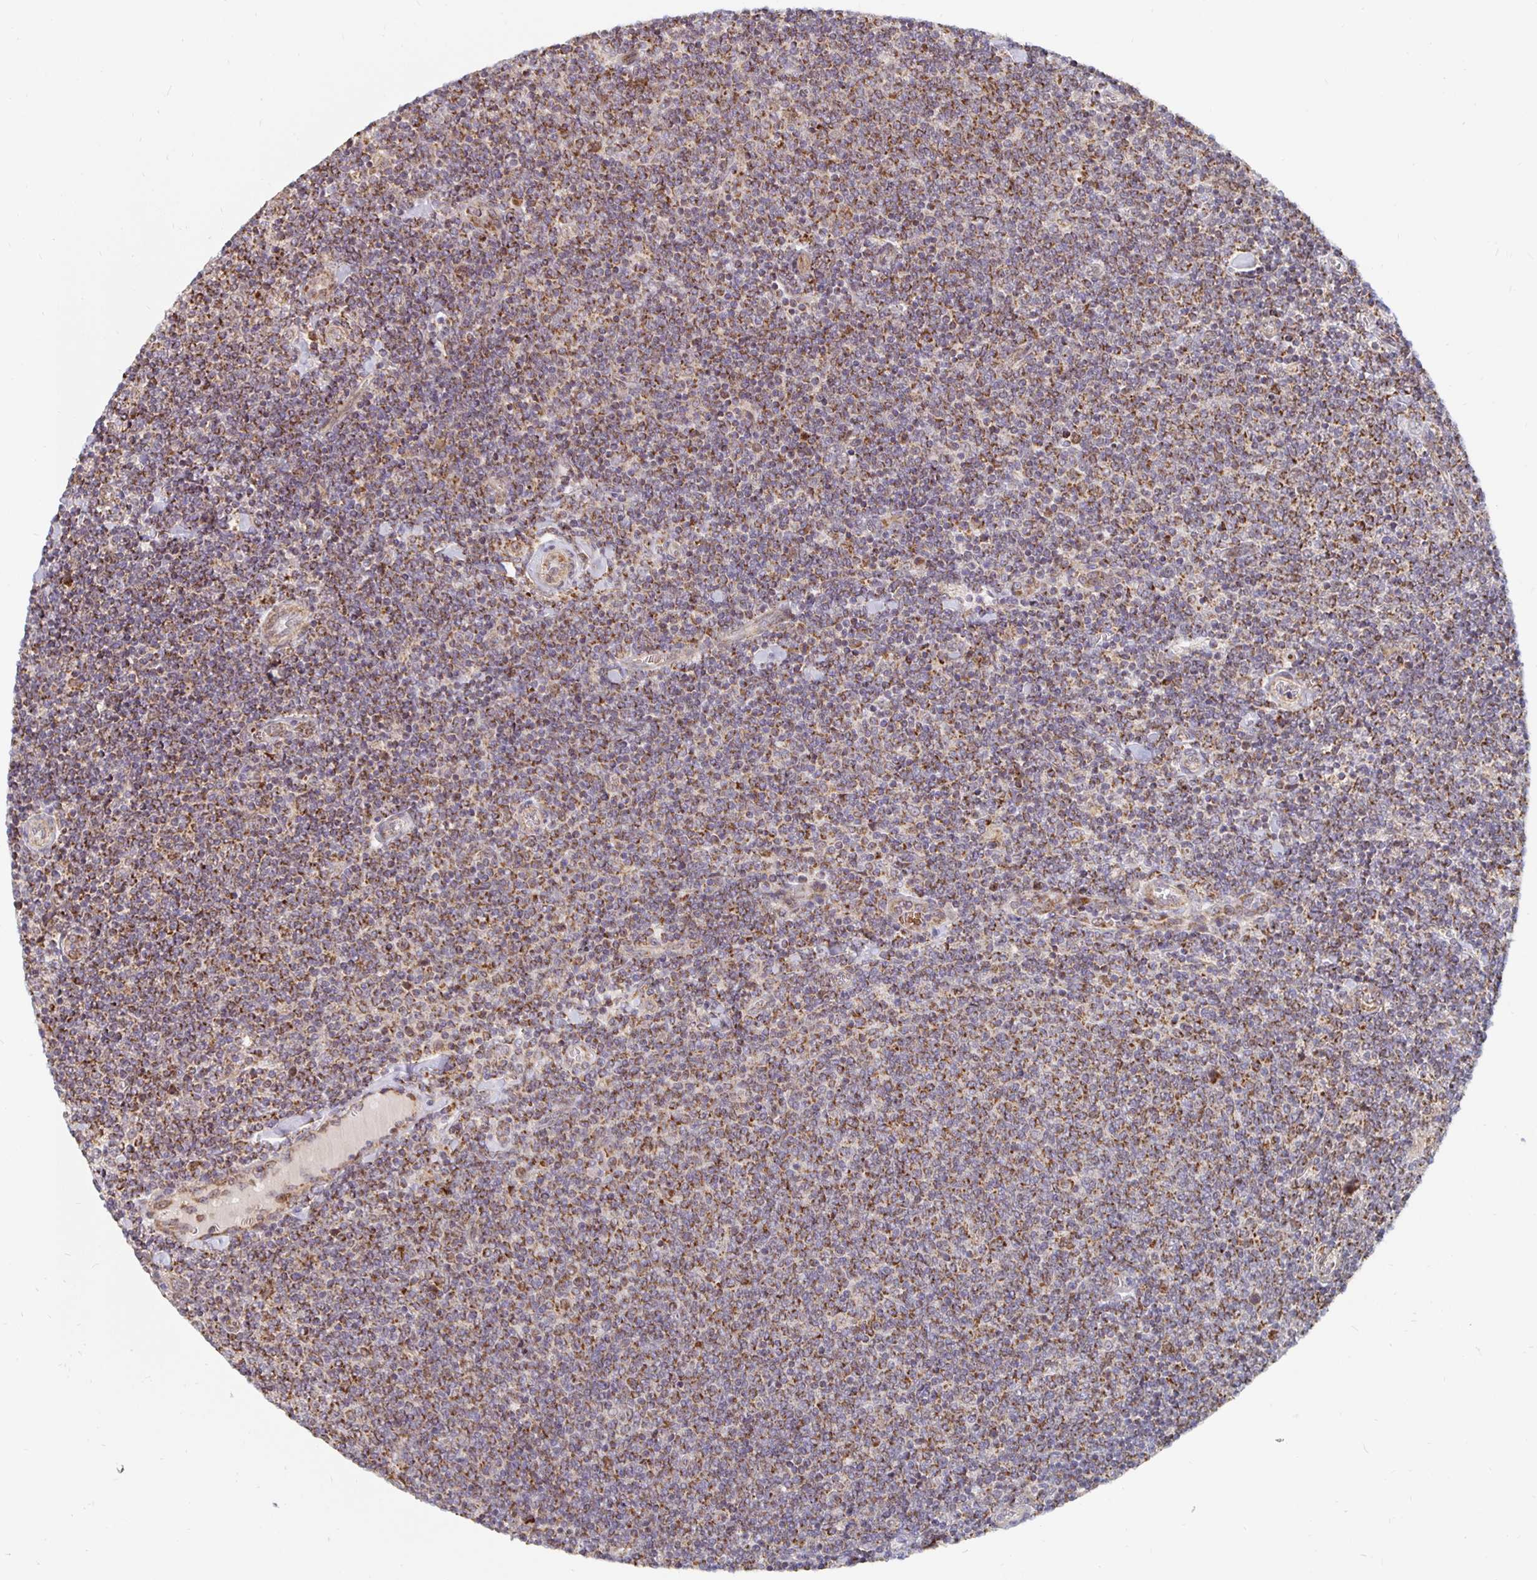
{"staining": {"intensity": "moderate", "quantity": ">75%", "location": "cytoplasmic/membranous"}, "tissue": "lymphoma", "cell_type": "Tumor cells", "image_type": "cancer", "snomed": [{"axis": "morphology", "description": "Malignant lymphoma, non-Hodgkin's type, Low grade"}, {"axis": "topography", "description": "Lymph node"}], "caption": "Lymphoma tissue reveals moderate cytoplasmic/membranous expression in about >75% of tumor cells, visualized by immunohistochemistry.", "gene": "MRPL28", "patient": {"sex": "male", "age": 52}}